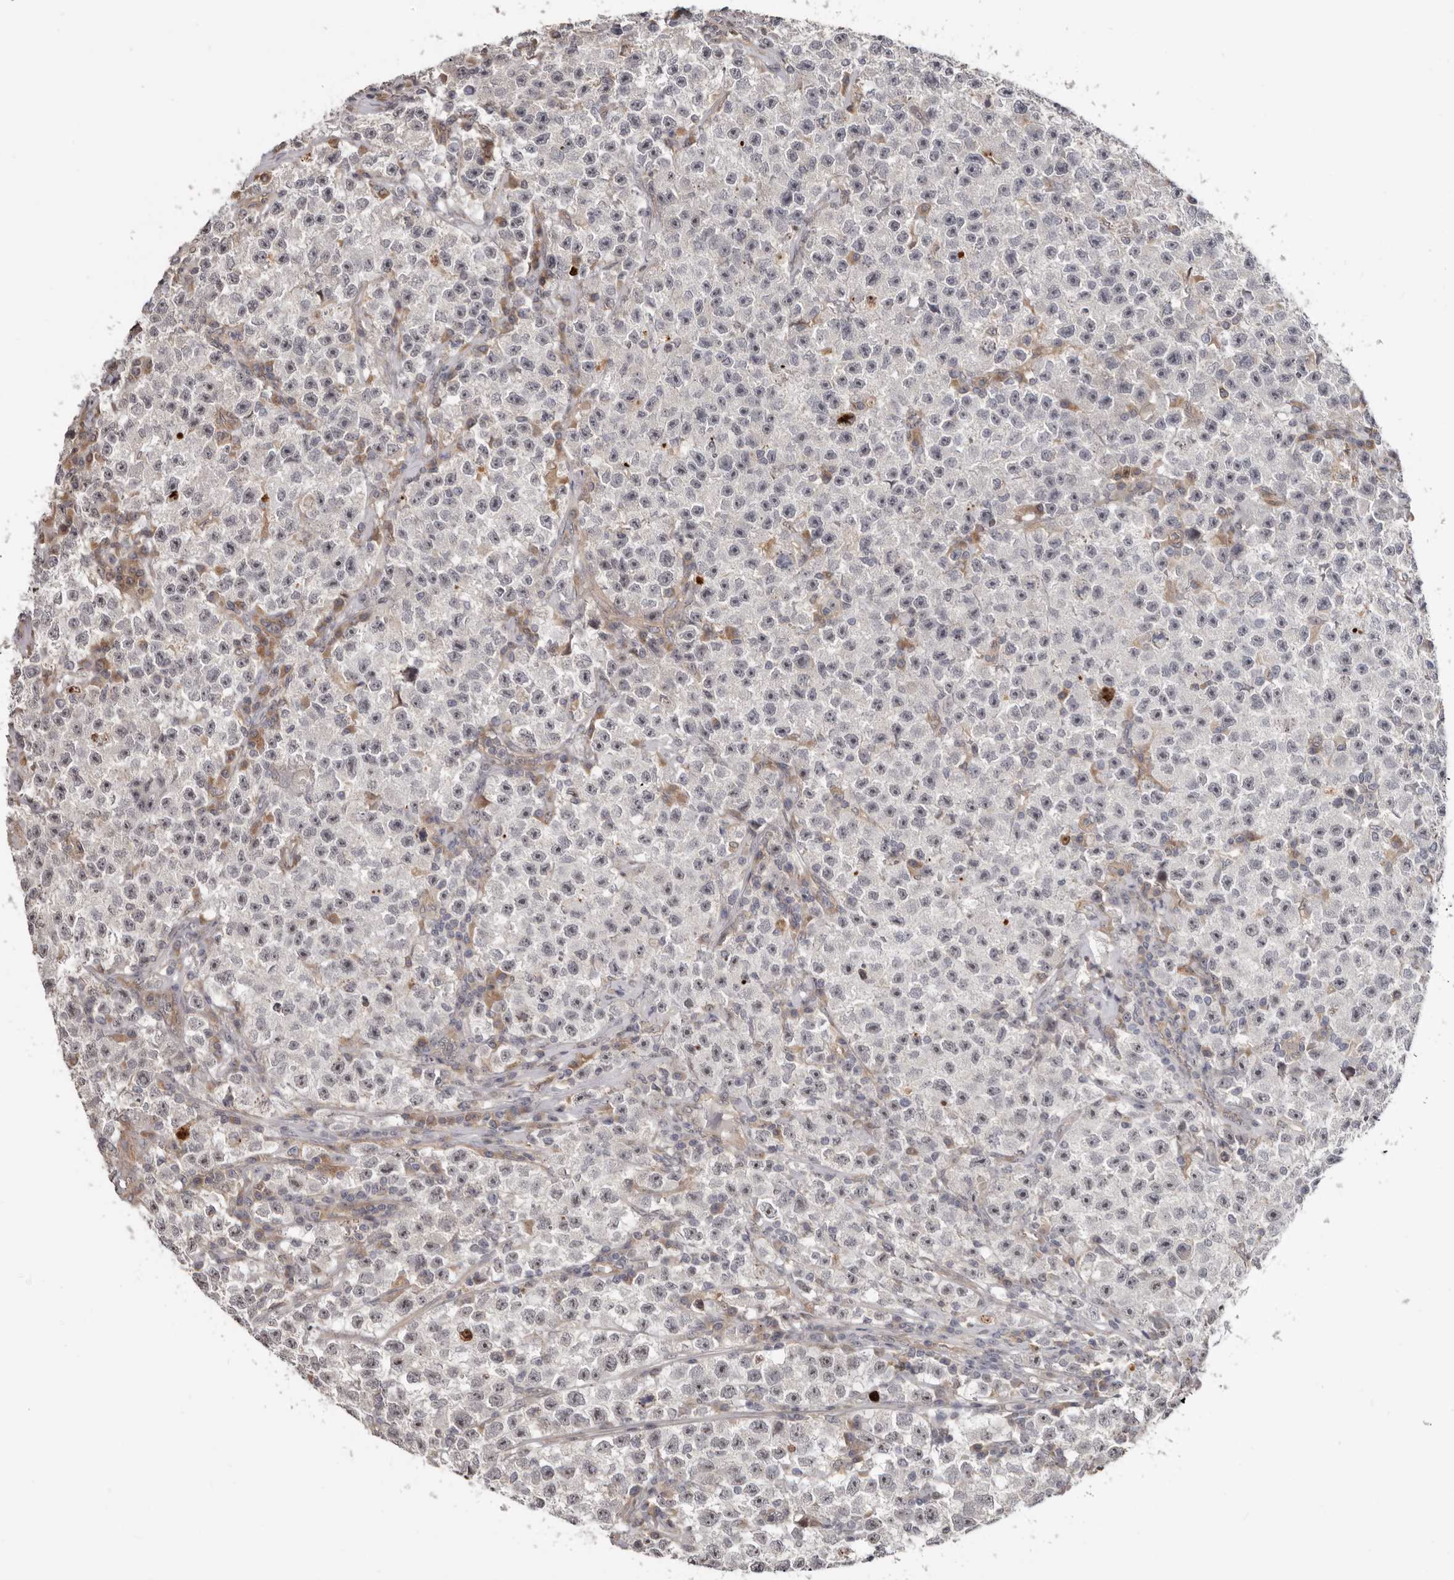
{"staining": {"intensity": "negative", "quantity": "none", "location": "none"}, "tissue": "testis cancer", "cell_type": "Tumor cells", "image_type": "cancer", "snomed": [{"axis": "morphology", "description": "Seminoma, NOS"}, {"axis": "topography", "description": "Testis"}], "caption": "DAB (3,3'-diaminobenzidine) immunohistochemical staining of human testis seminoma exhibits no significant positivity in tumor cells.", "gene": "BAD", "patient": {"sex": "male", "age": 22}}